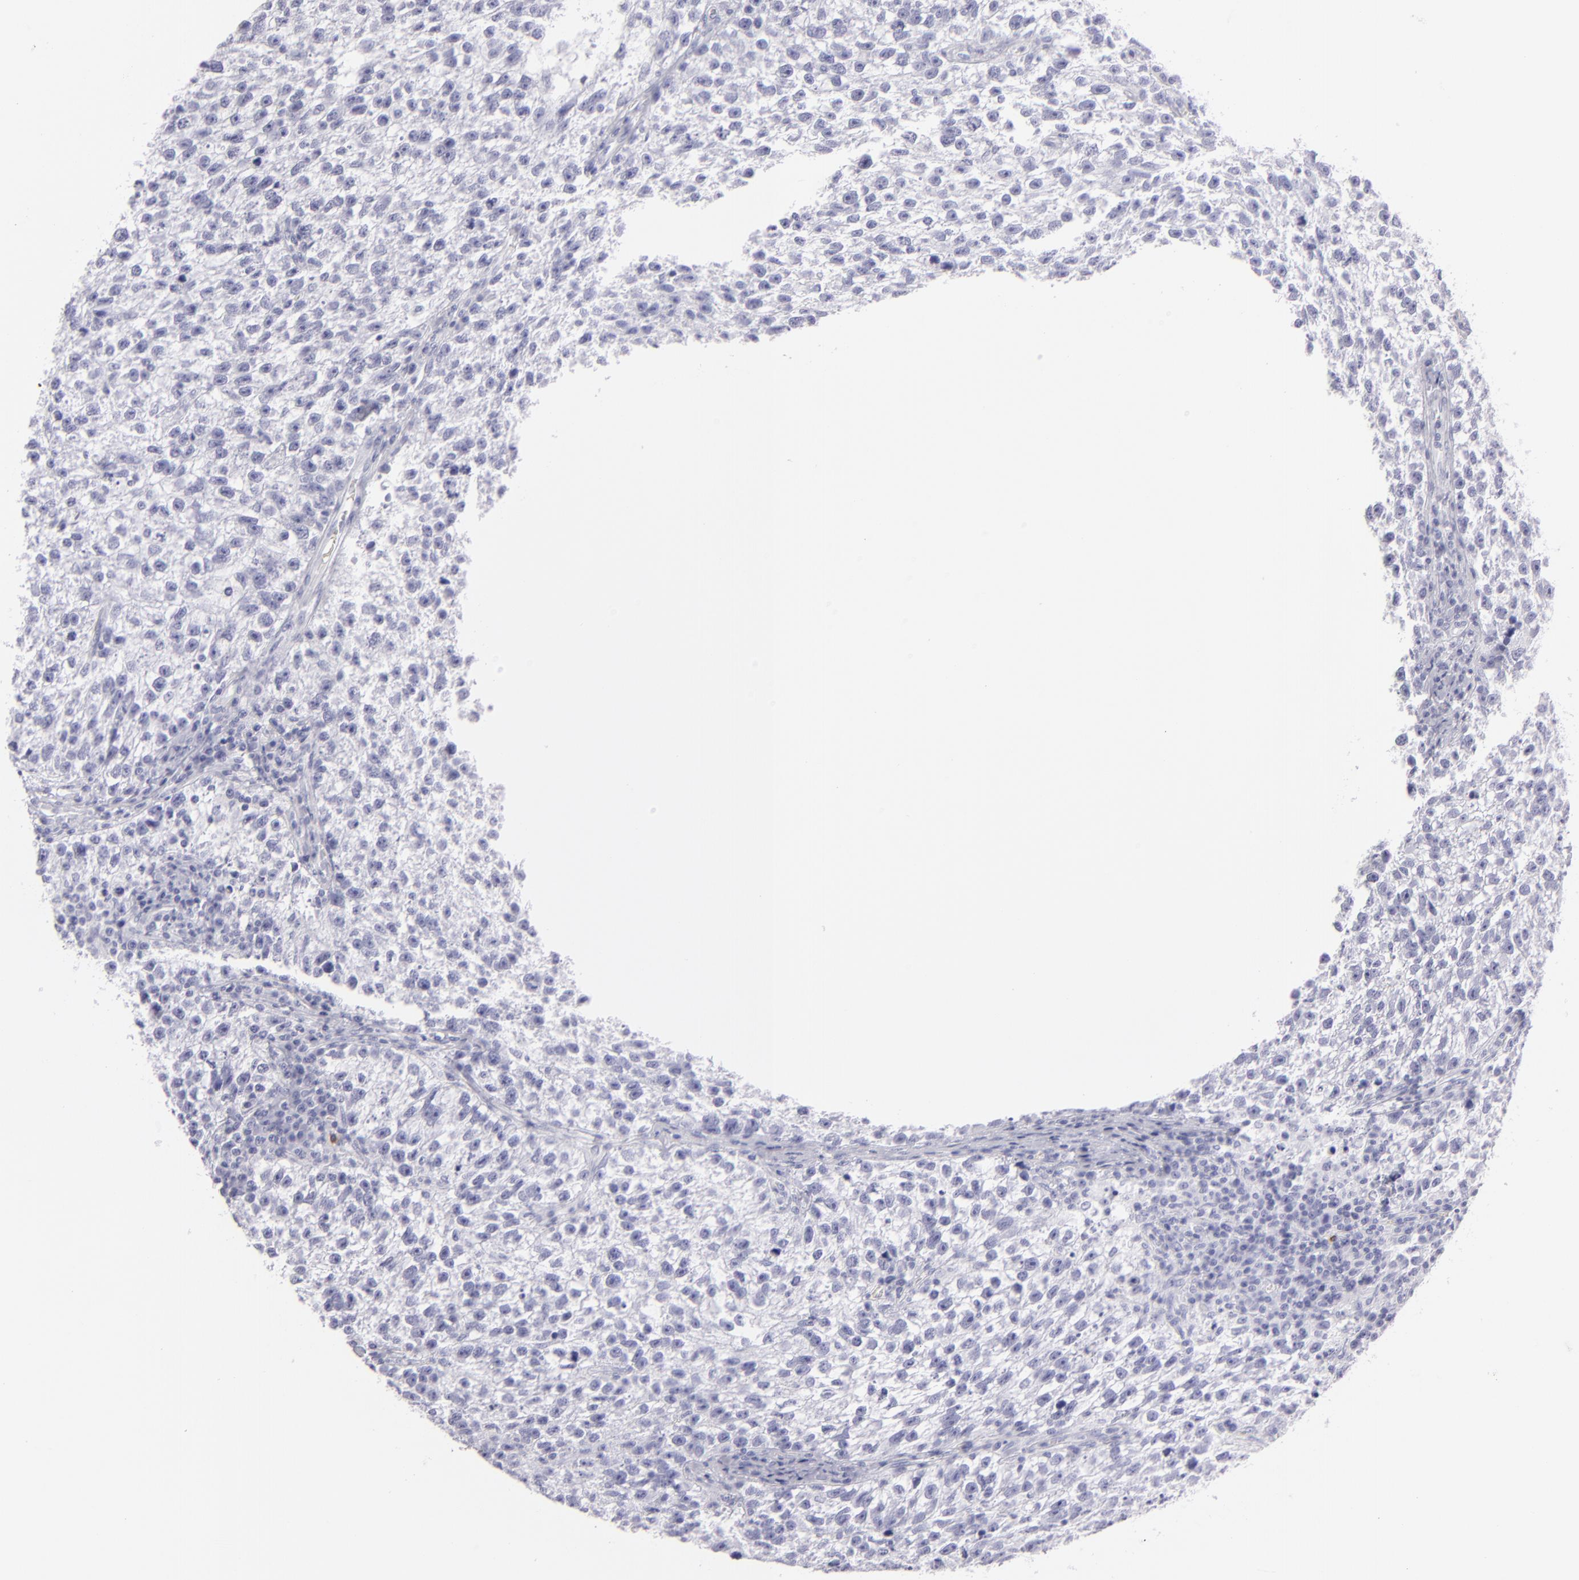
{"staining": {"intensity": "negative", "quantity": "none", "location": "none"}, "tissue": "testis cancer", "cell_type": "Tumor cells", "image_type": "cancer", "snomed": [{"axis": "morphology", "description": "Seminoma, NOS"}, {"axis": "topography", "description": "Testis"}], "caption": "High power microscopy histopathology image of an IHC image of seminoma (testis), revealing no significant expression in tumor cells. (DAB IHC visualized using brightfield microscopy, high magnification).", "gene": "FLG", "patient": {"sex": "male", "age": 38}}